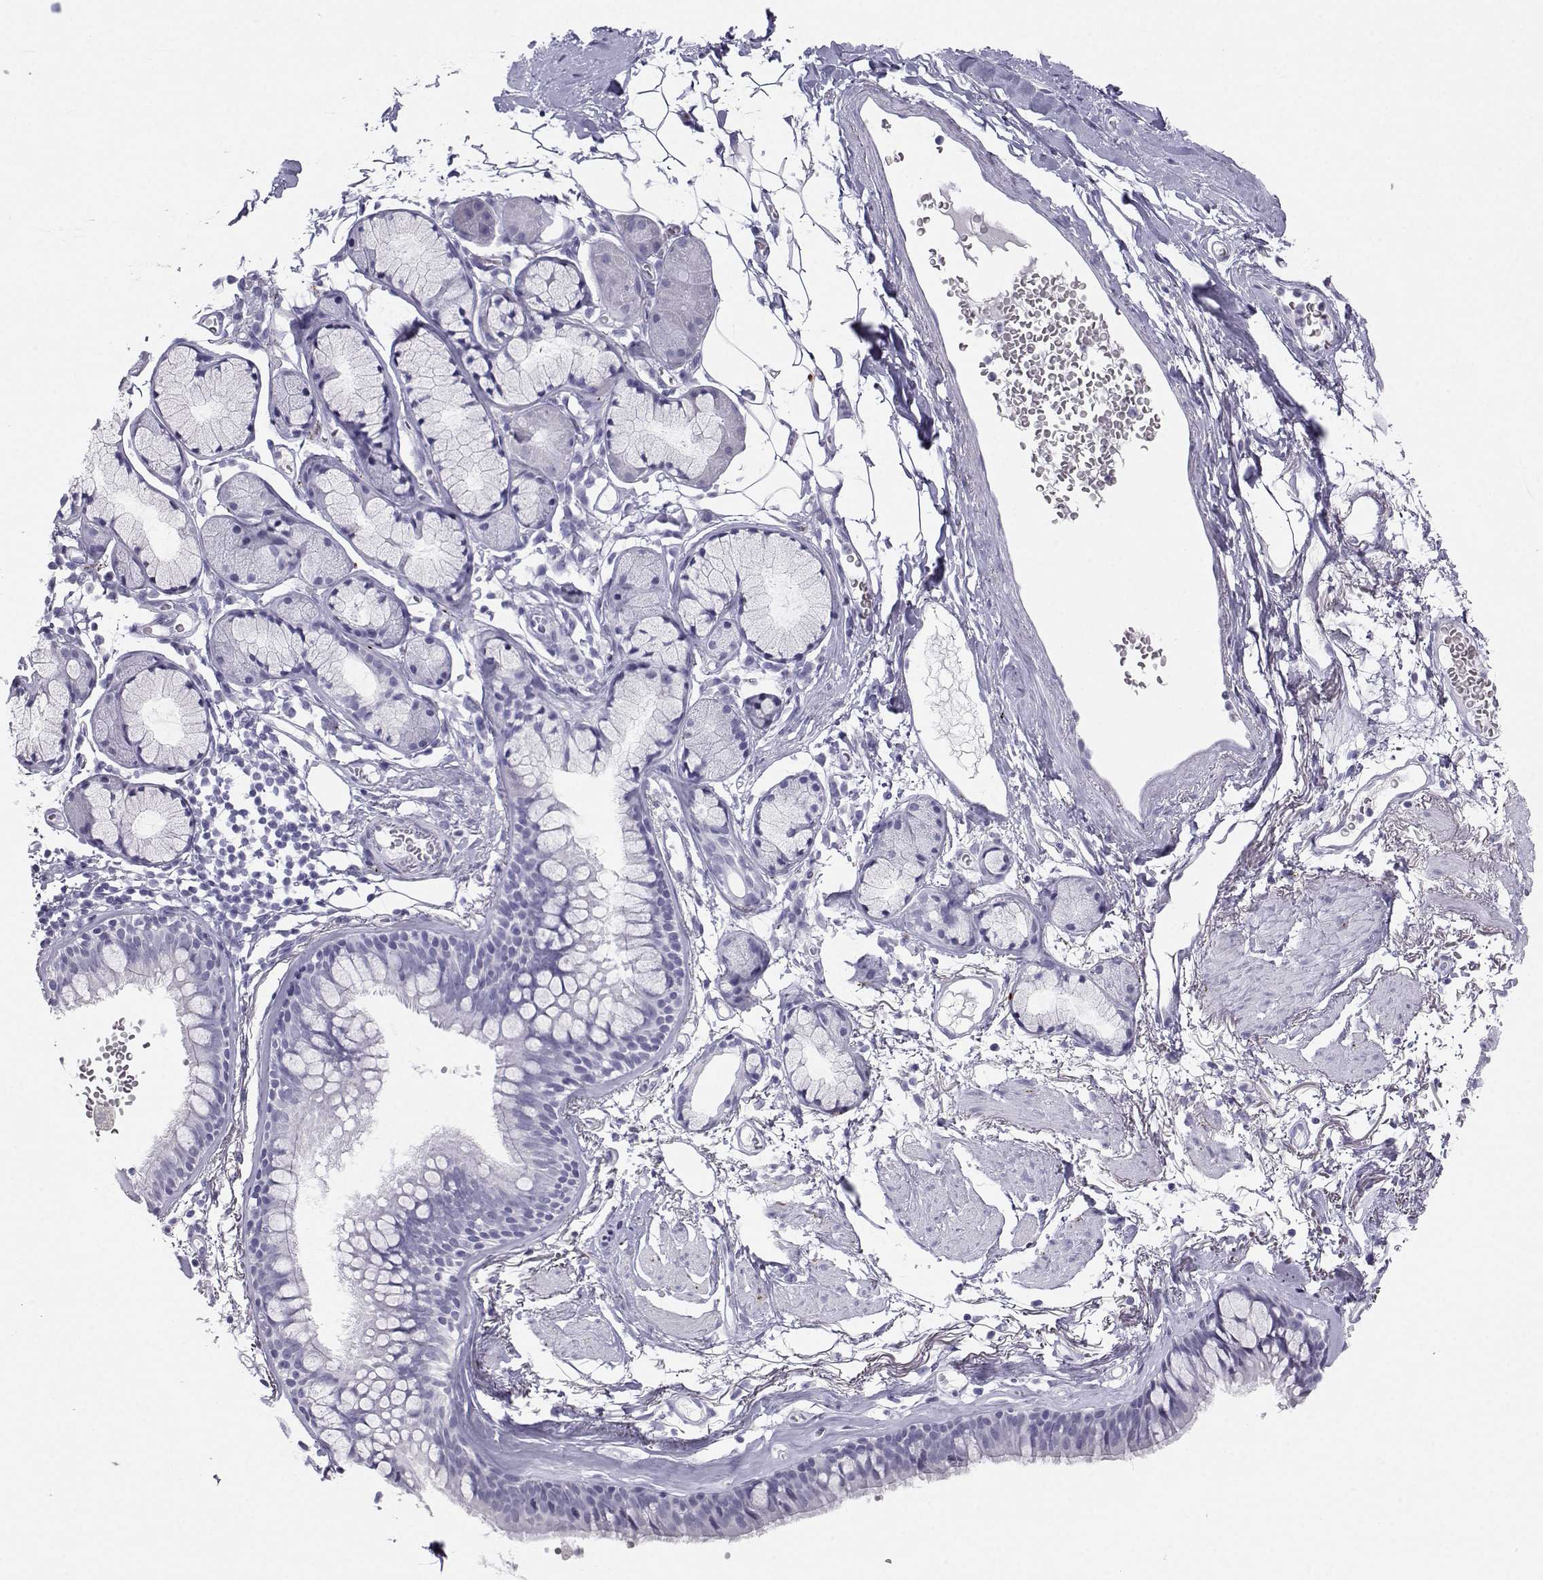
{"staining": {"intensity": "negative", "quantity": "none", "location": "none"}, "tissue": "bronchus", "cell_type": "Respiratory epithelial cells", "image_type": "normal", "snomed": [{"axis": "morphology", "description": "Normal tissue, NOS"}, {"axis": "morphology", "description": "Squamous cell carcinoma, NOS"}, {"axis": "topography", "description": "Cartilage tissue"}, {"axis": "topography", "description": "Bronchus"}], "caption": "Bronchus was stained to show a protein in brown. There is no significant positivity in respiratory epithelial cells. (Brightfield microscopy of DAB immunohistochemistry (IHC) at high magnification).", "gene": "SST", "patient": {"sex": "male", "age": 72}}